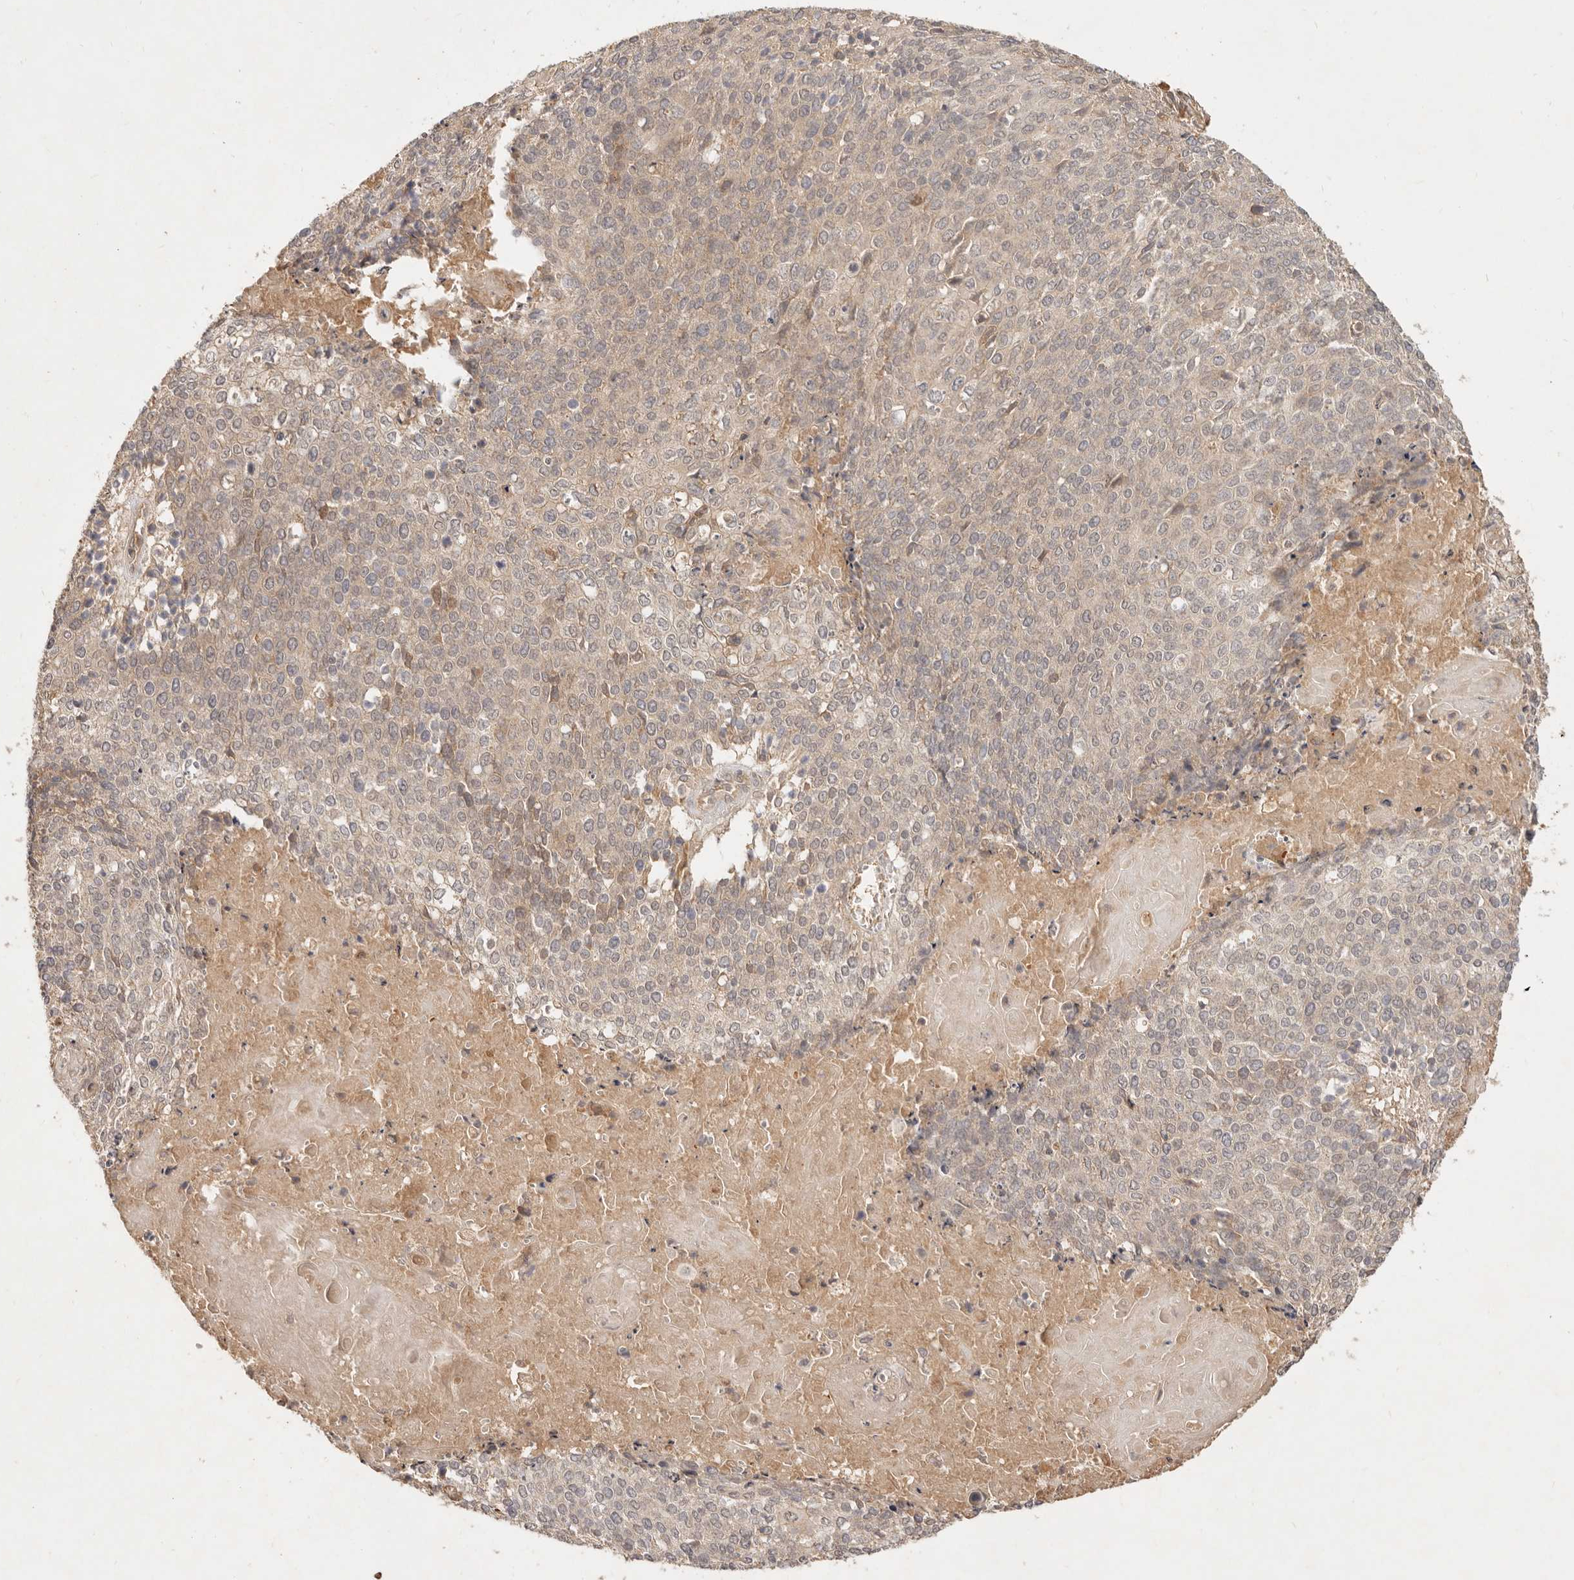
{"staining": {"intensity": "weak", "quantity": "25%-75%", "location": "cytoplasmic/membranous"}, "tissue": "cervical cancer", "cell_type": "Tumor cells", "image_type": "cancer", "snomed": [{"axis": "morphology", "description": "Squamous cell carcinoma, NOS"}, {"axis": "topography", "description": "Cervix"}], "caption": "Protein analysis of cervical cancer tissue reveals weak cytoplasmic/membranous staining in about 25%-75% of tumor cells.", "gene": "FREM2", "patient": {"sex": "female", "age": 39}}